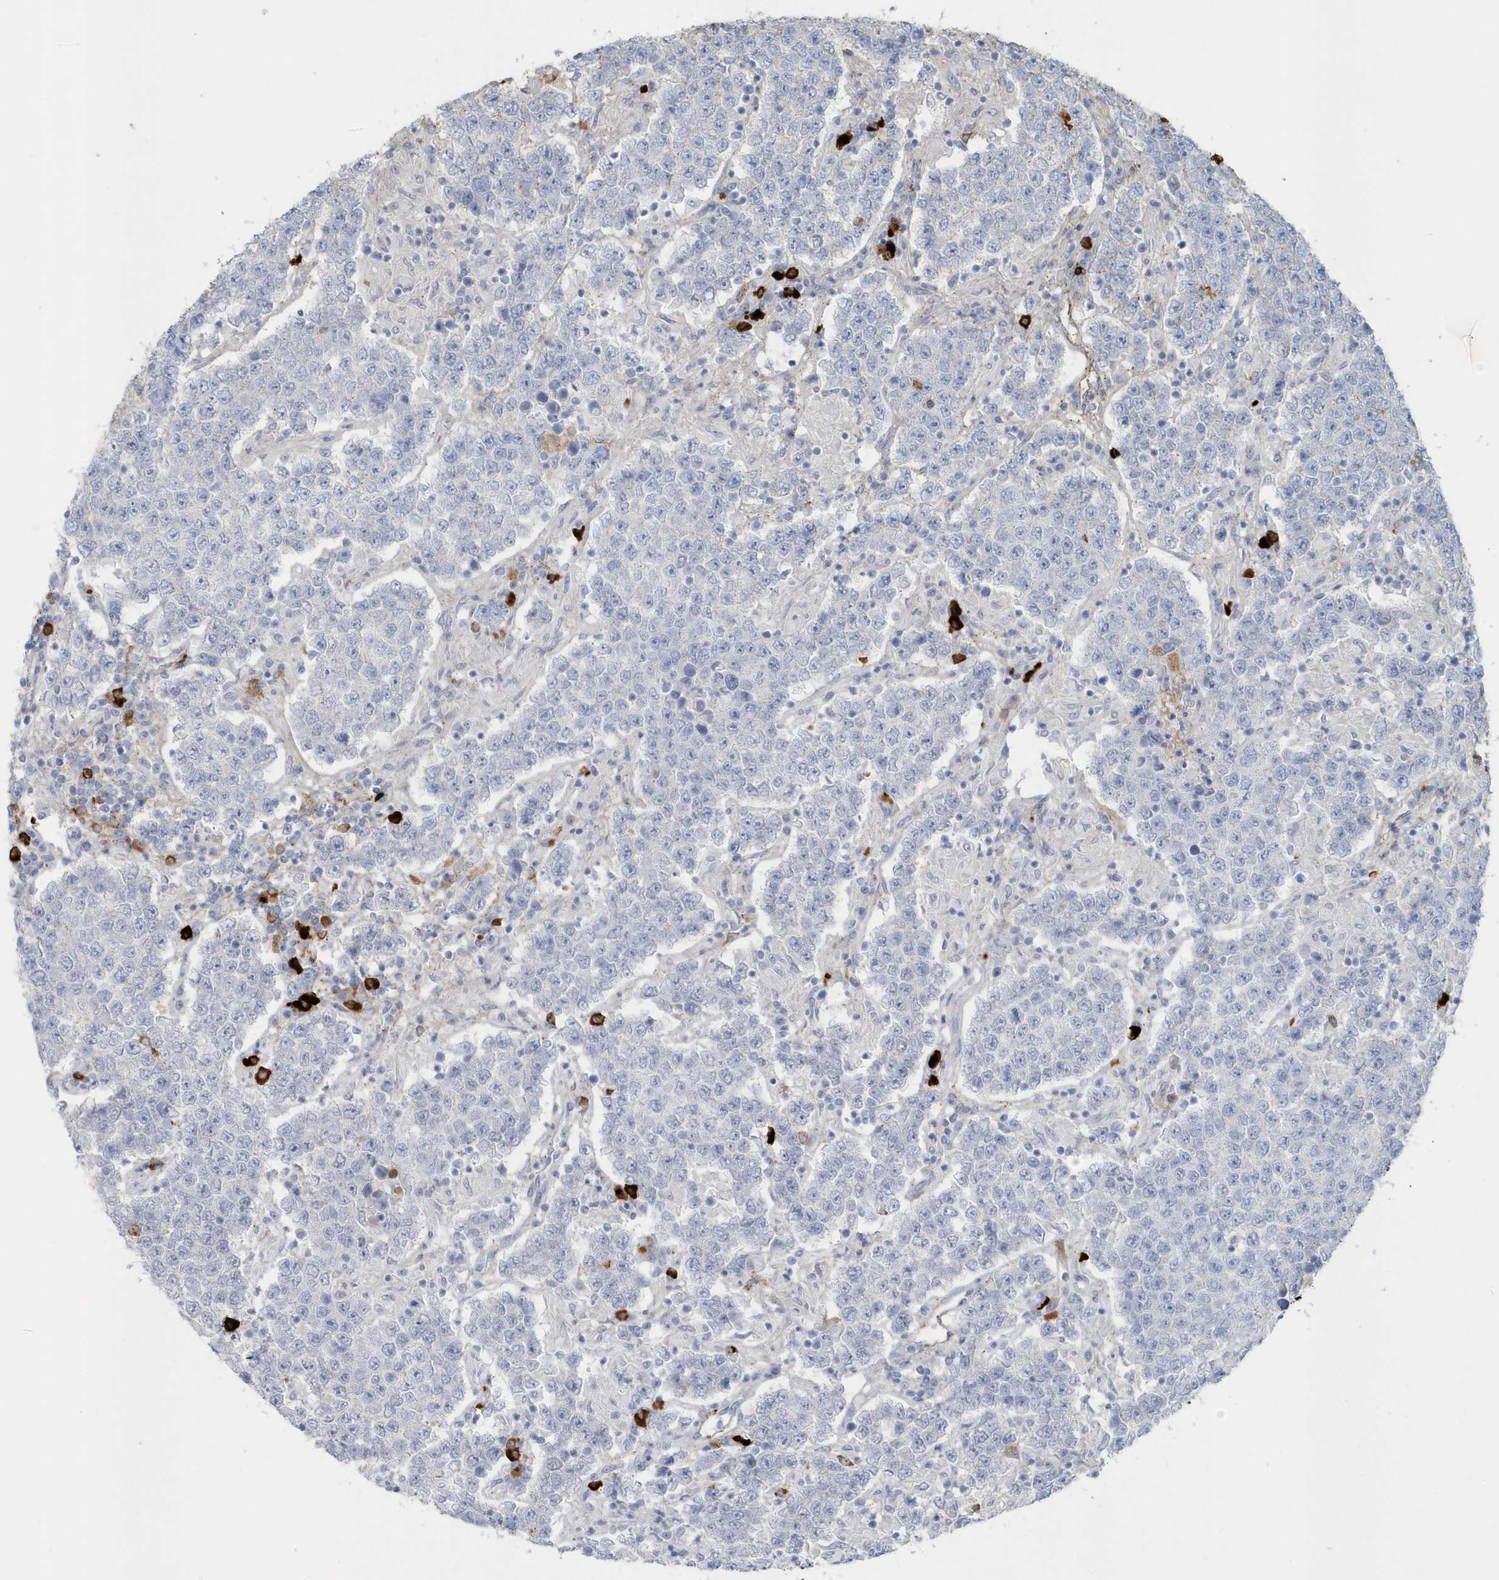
{"staining": {"intensity": "negative", "quantity": "none", "location": "none"}, "tissue": "testis cancer", "cell_type": "Tumor cells", "image_type": "cancer", "snomed": [{"axis": "morphology", "description": "Normal tissue, NOS"}, {"axis": "morphology", "description": "Urothelial carcinoma, High grade"}, {"axis": "morphology", "description": "Seminoma, NOS"}, {"axis": "morphology", "description": "Carcinoma, Embryonal, NOS"}, {"axis": "topography", "description": "Urinary bladder"}, {"axis": "topography", "description": "Testis"}], "caption": "Tumor cells show no significant protein staining in testis cancer (seminoma).", "gene": "JCHAIN", "patient": {"sex": "male", "age": 41}}